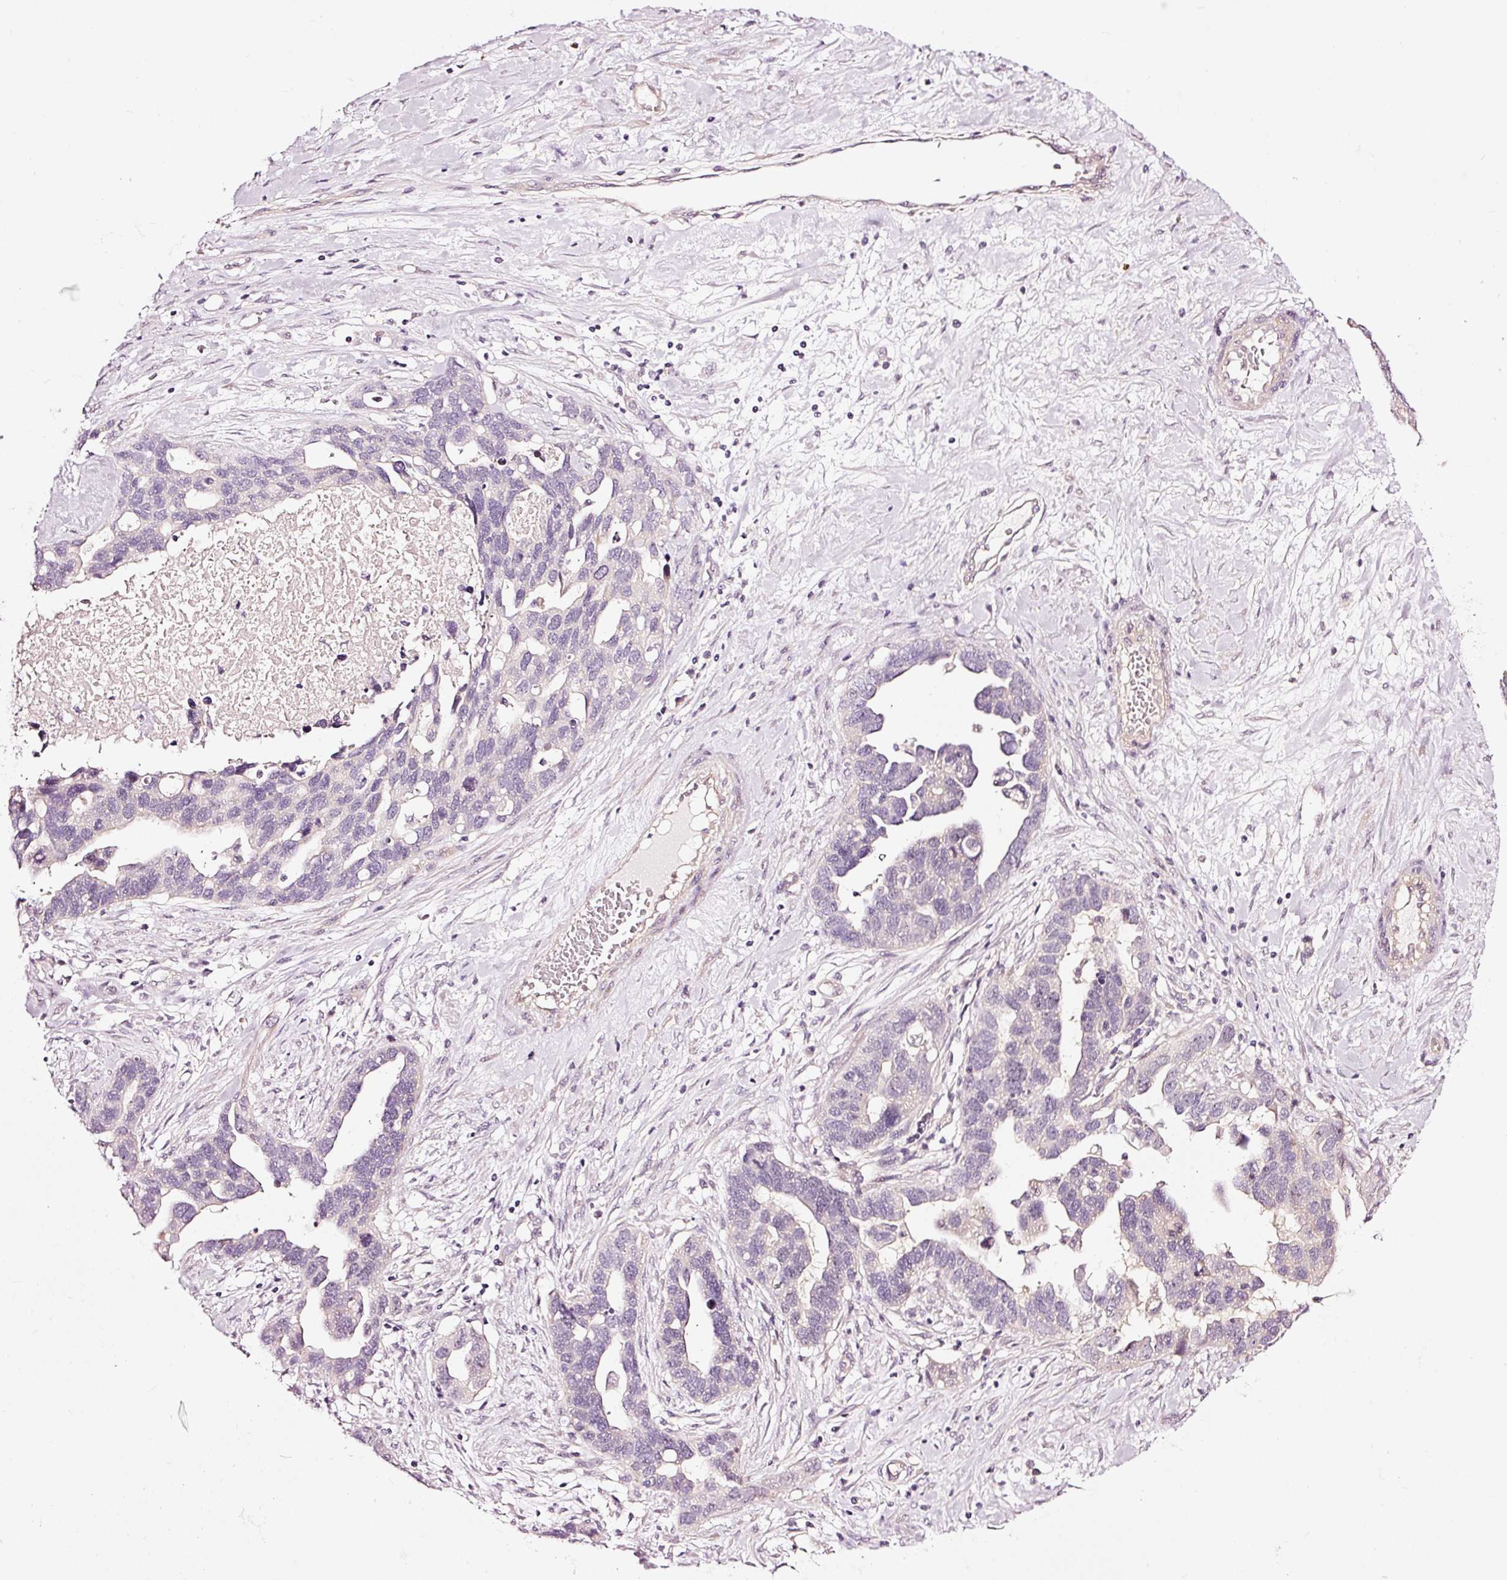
{"staining": {"intensity": "negative", "quantity": "none", "location": "none"}, "tissue": "ovarian cancer", "cell_type": "Tumor cells", "image_type": "cancer", "snomed": [{"axis": "morphology", "description": "Cystadenocarcinoma, serous, NOS"}, {"axis": "topography", "description": "Ovary"}], "caption": "Immunohistochemistry photomicrograph of neoplastic tissue: human ovarian cancer (serous cystadenocarcinoma) stained with DAB (3,3'-diaminobenzidine) reveals no significant protein expression in tumor cells.", "gene": "UTP14A", "patient": {"sex": "female", "age": 54}}